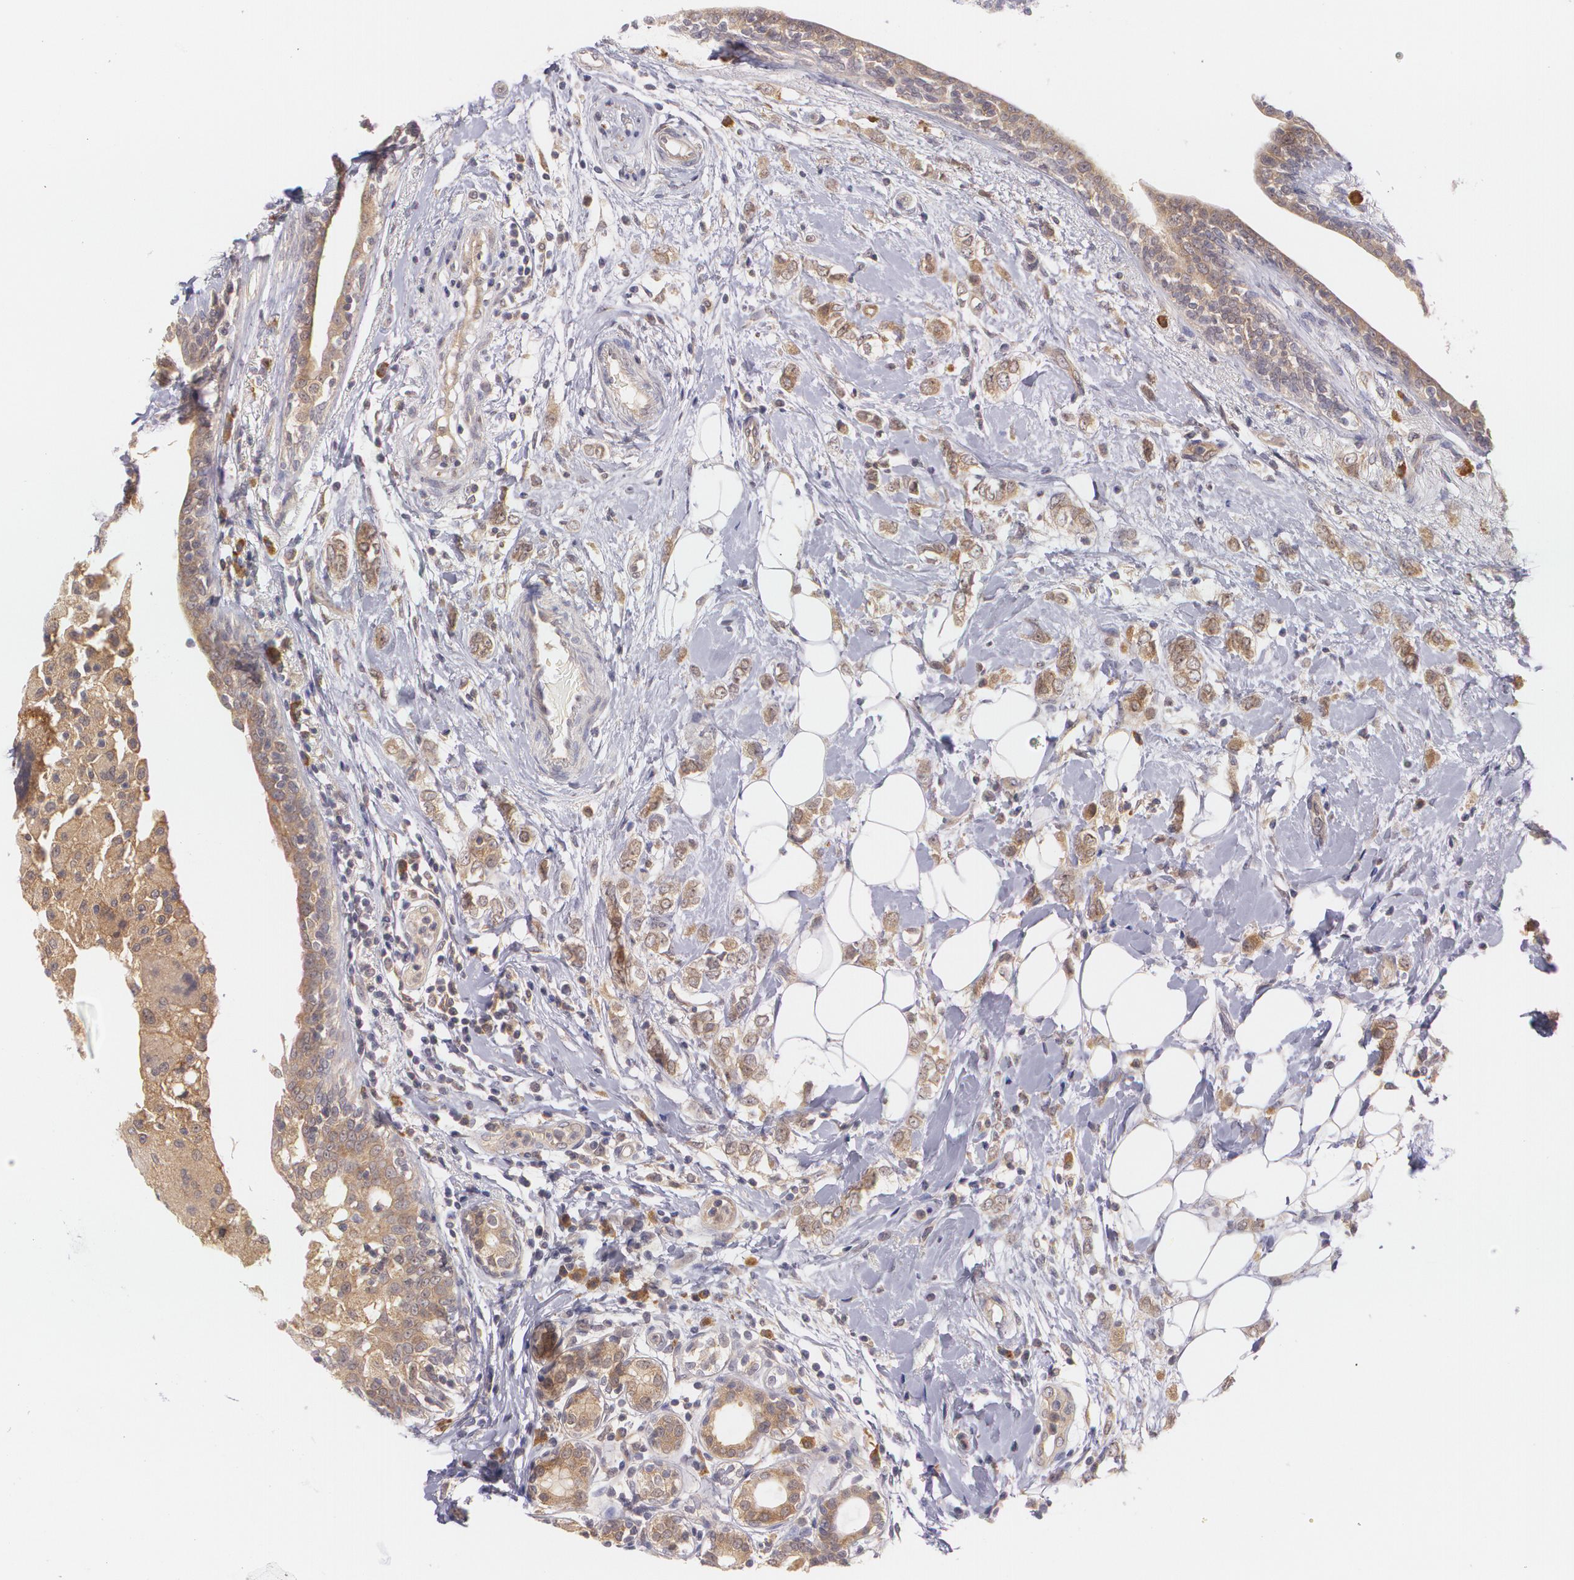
{"staining": {"intensity": "weak", "quantity": ">75%", "location": "cytoplasmic/membranous"}, "tissue": "breast cancer", "cell_type": "Tumor cells", "image_type": "cancer", "snomed": [{"axis": "morphology", "description": "Normal tissue, NOS"}, {"axis": "morphology", "description": "Lobular carcinoma"}, {"axis": "topography", "description": "Breast"}], "caption": "Weak cytoplasmic/membranous staining is present in about >75% of tumor cells in breast lobular carcinoma.", "gene": "CCL17", "patient": {"sex": "female", "age": 47}}